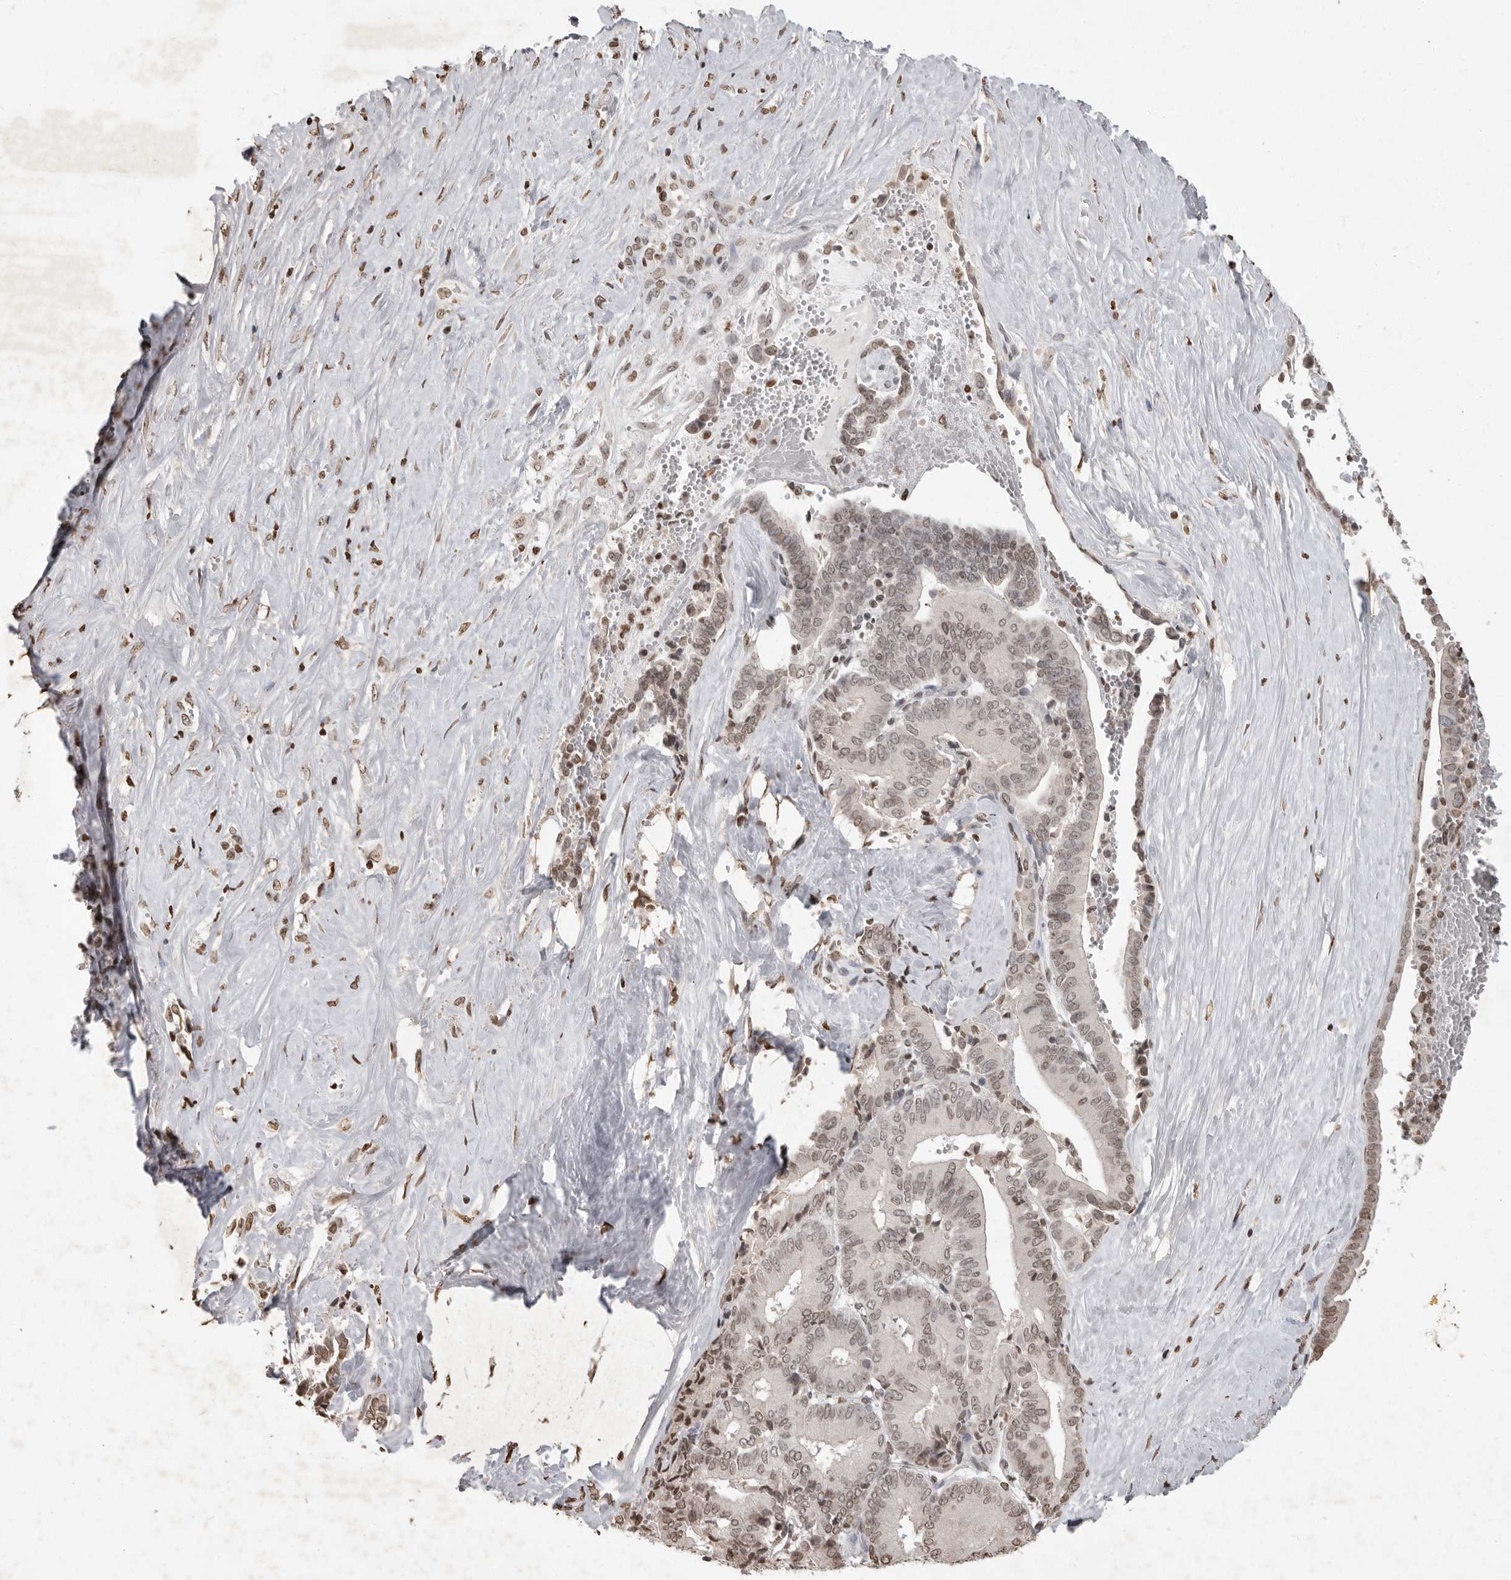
{"staining": {"intensity": "moderate", "quantity": "<25%", "location": "nuclear"}, "tissue": "liver cancer", "cell_type": "Tumor cells", "image_type": "cancer", "snomed": [{"axis": "morphology", "description": "Cholangiocarcinoma"}, {"axis": "topography", "description": "Liver"}], "caption": "Human cholangiocarcinoma (liver) stained with a brown dye shows moderate nuclear positive positivity in about <25% of tumor cells.", "gene": "WDR45", "patient": {"sex": "female", "age": 75}}